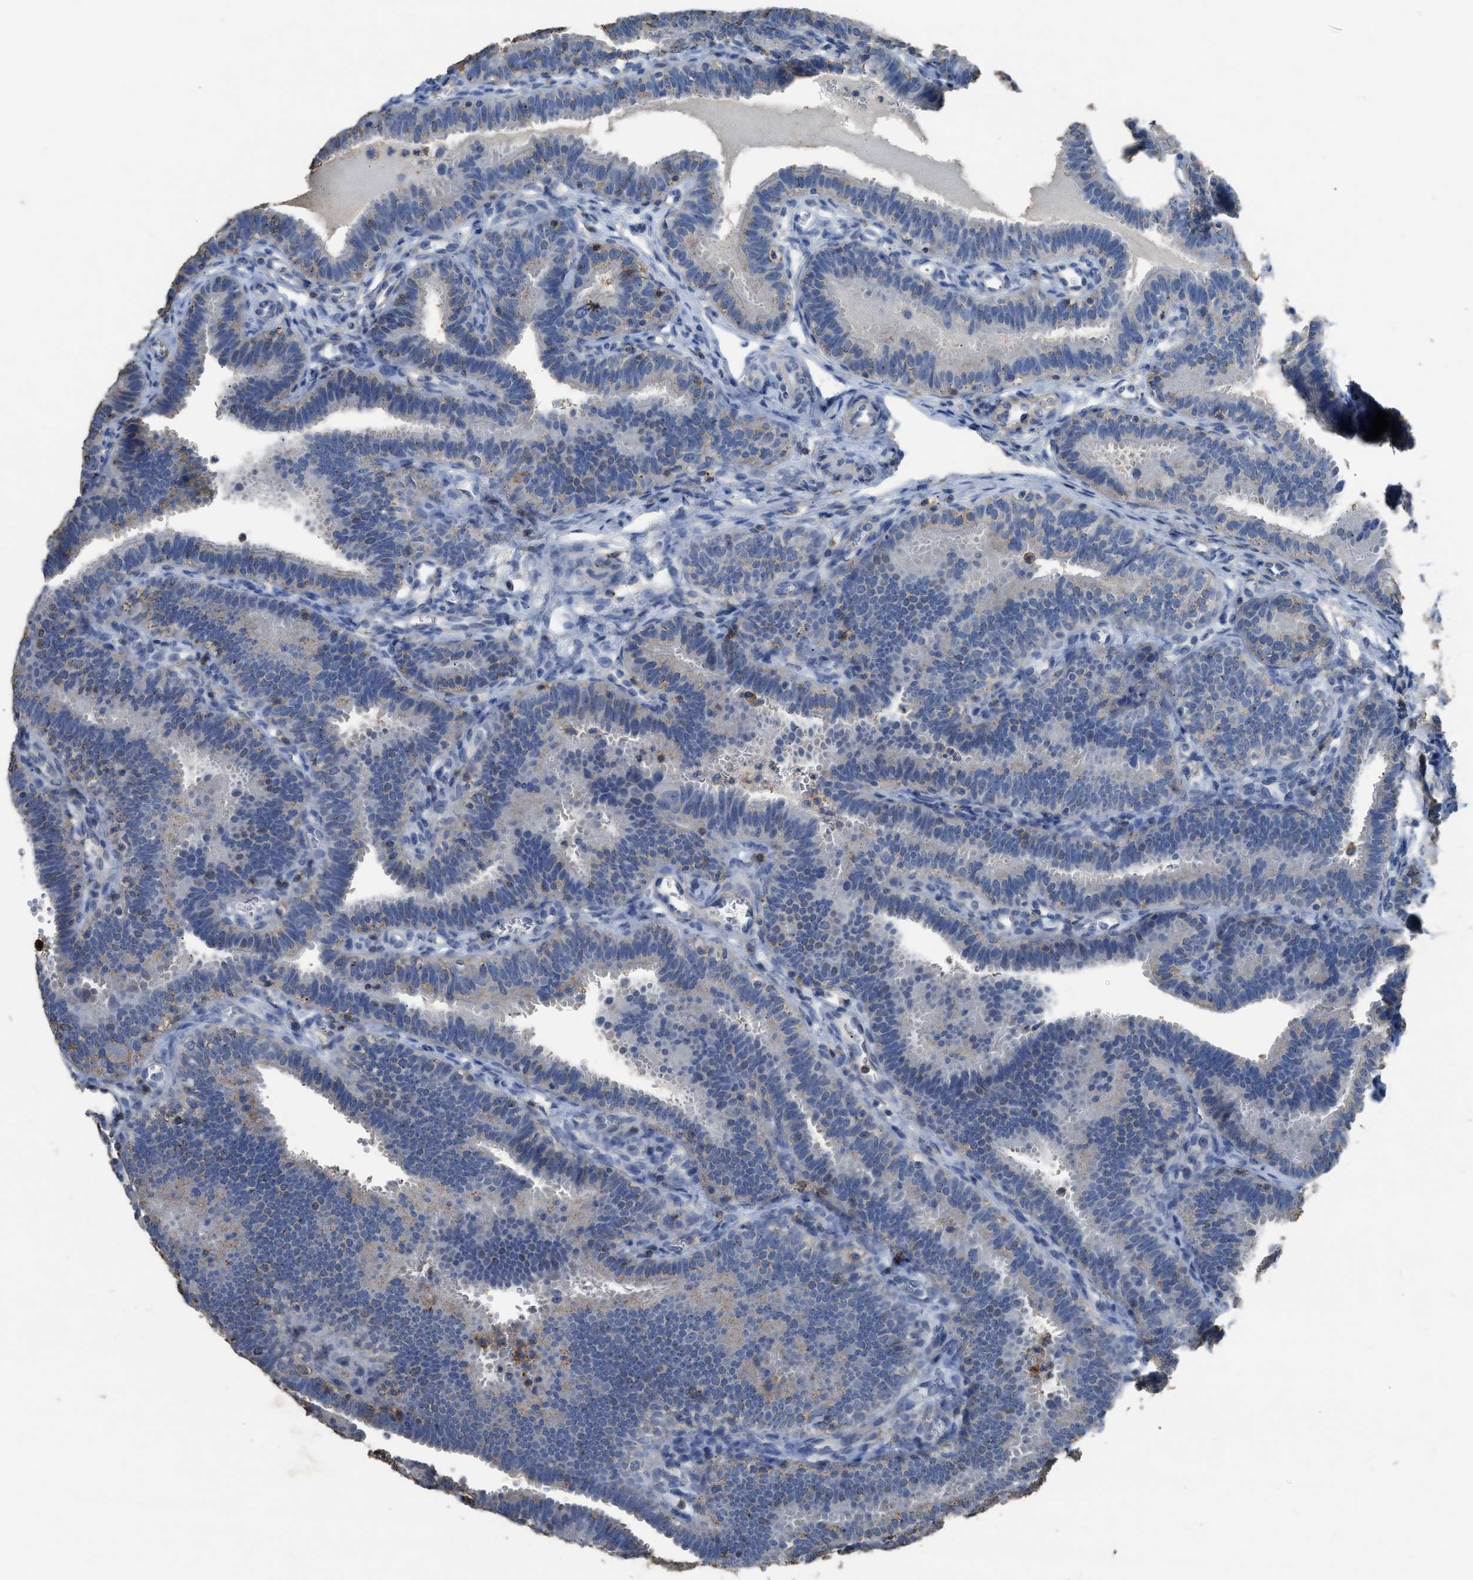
{"staining": {"intensity": "negative", "quantity": "none", "location": "none"}, "tissue": "fallopian tube", "cell_type": "Glandular cells", "image_type": "normal", "snomed": [{"axis": "morphology", "description": "Normal tissue, NOS"}, {"axis": "topography", "description": "Fallopian tube"}, {"axis": "topography", "description": "Placenta"}], "caption": "Glandular cells show no significant positivity in unremarkable fallopian tube.", "gene": "OR51E1", "patient": {"sex": "female", "age": 34}}